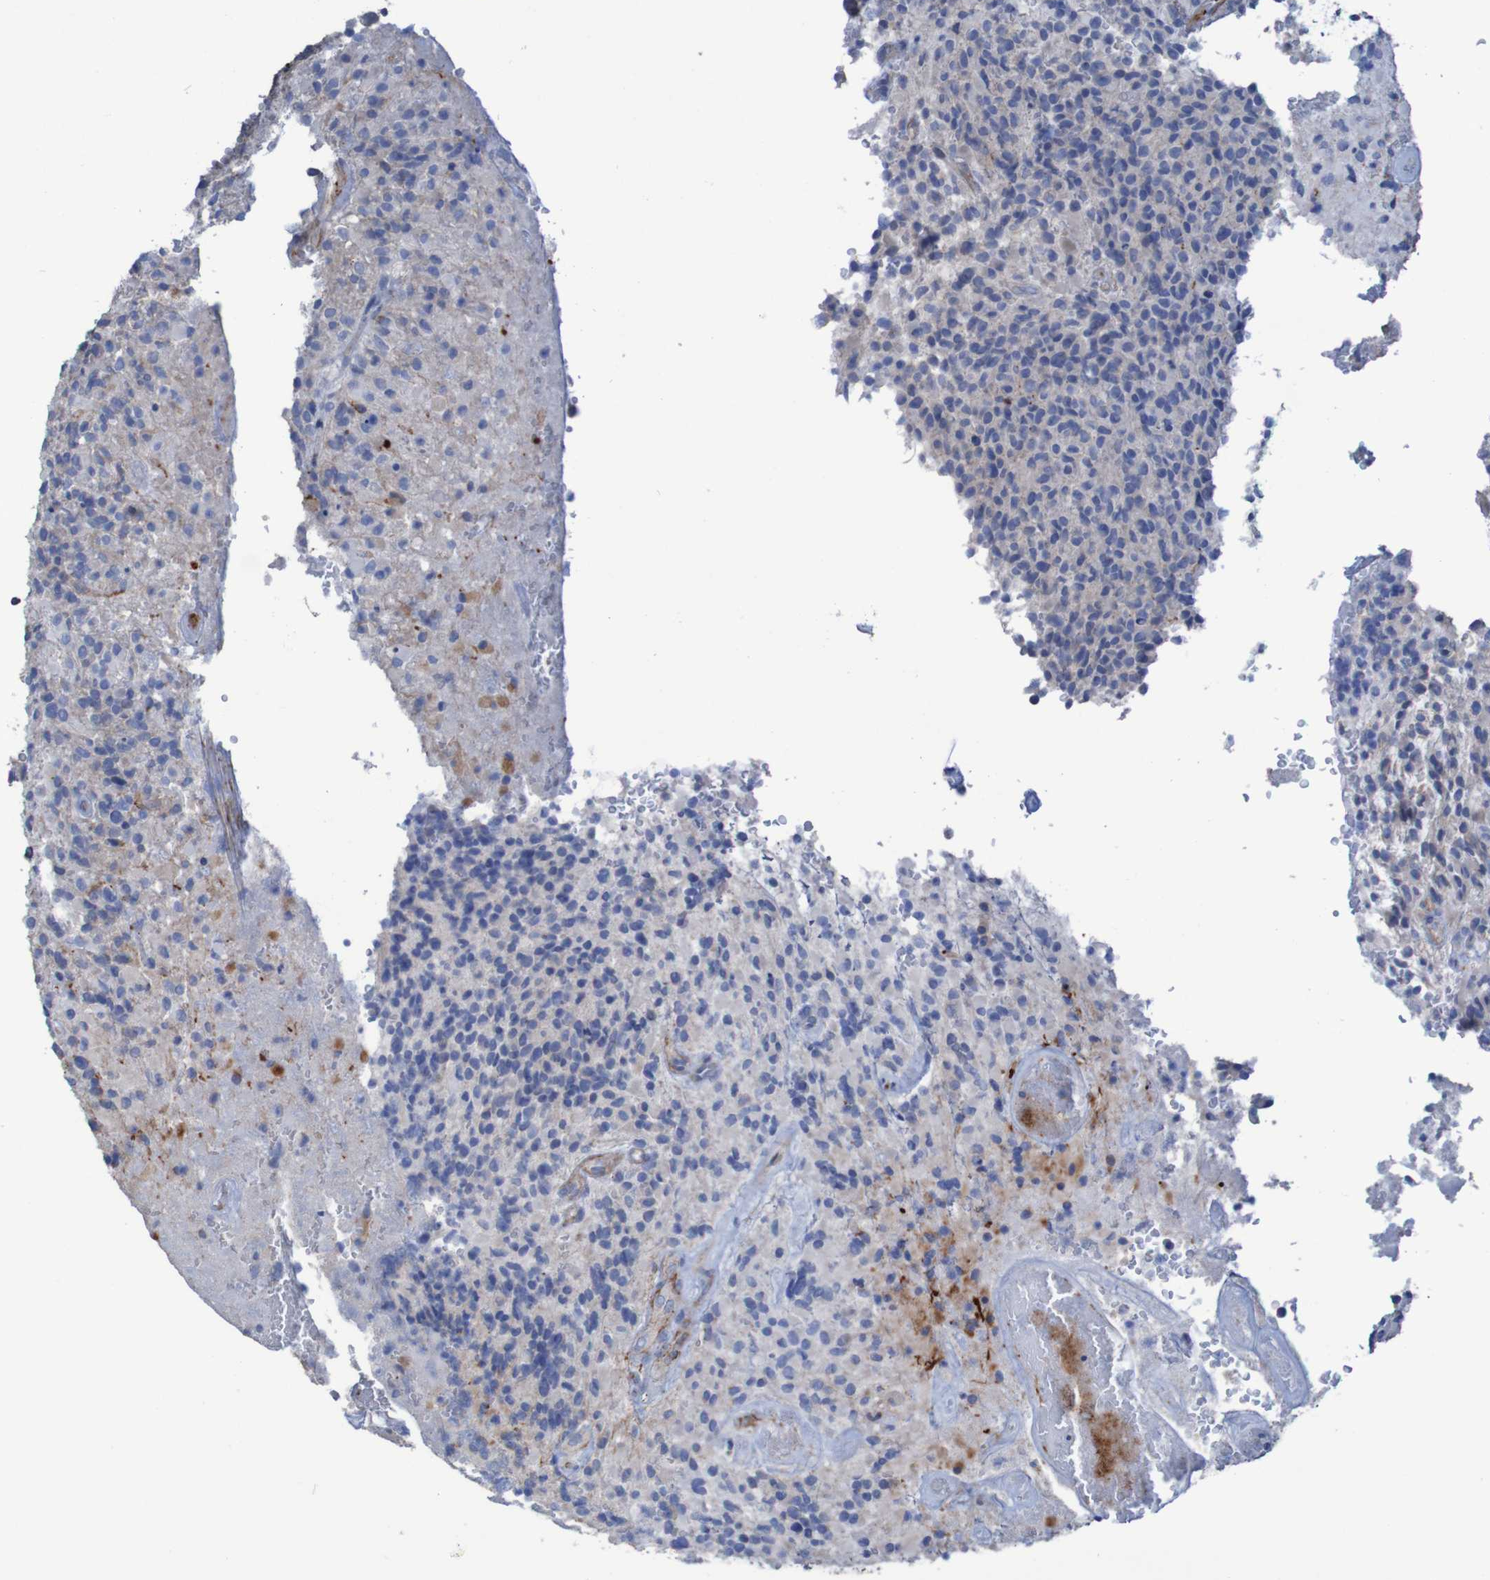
{"staining": {"intensity": "negative", "quantity": "none", "location": "none"}, "tissue": "glioma", "cell_type": "Tumor cells", "image_type": "cancer", "snomed": [{"axis": "morphology", "description": "Glioma, malignant, High grade"}, {"axis": "topography", "description": "Brain"}], "caption": "Human glioma stained for a protein using IHC reveals no positivity in tumor cells.", "gene": "RNF182", "patient": {"sex": "male", "age": 71}}